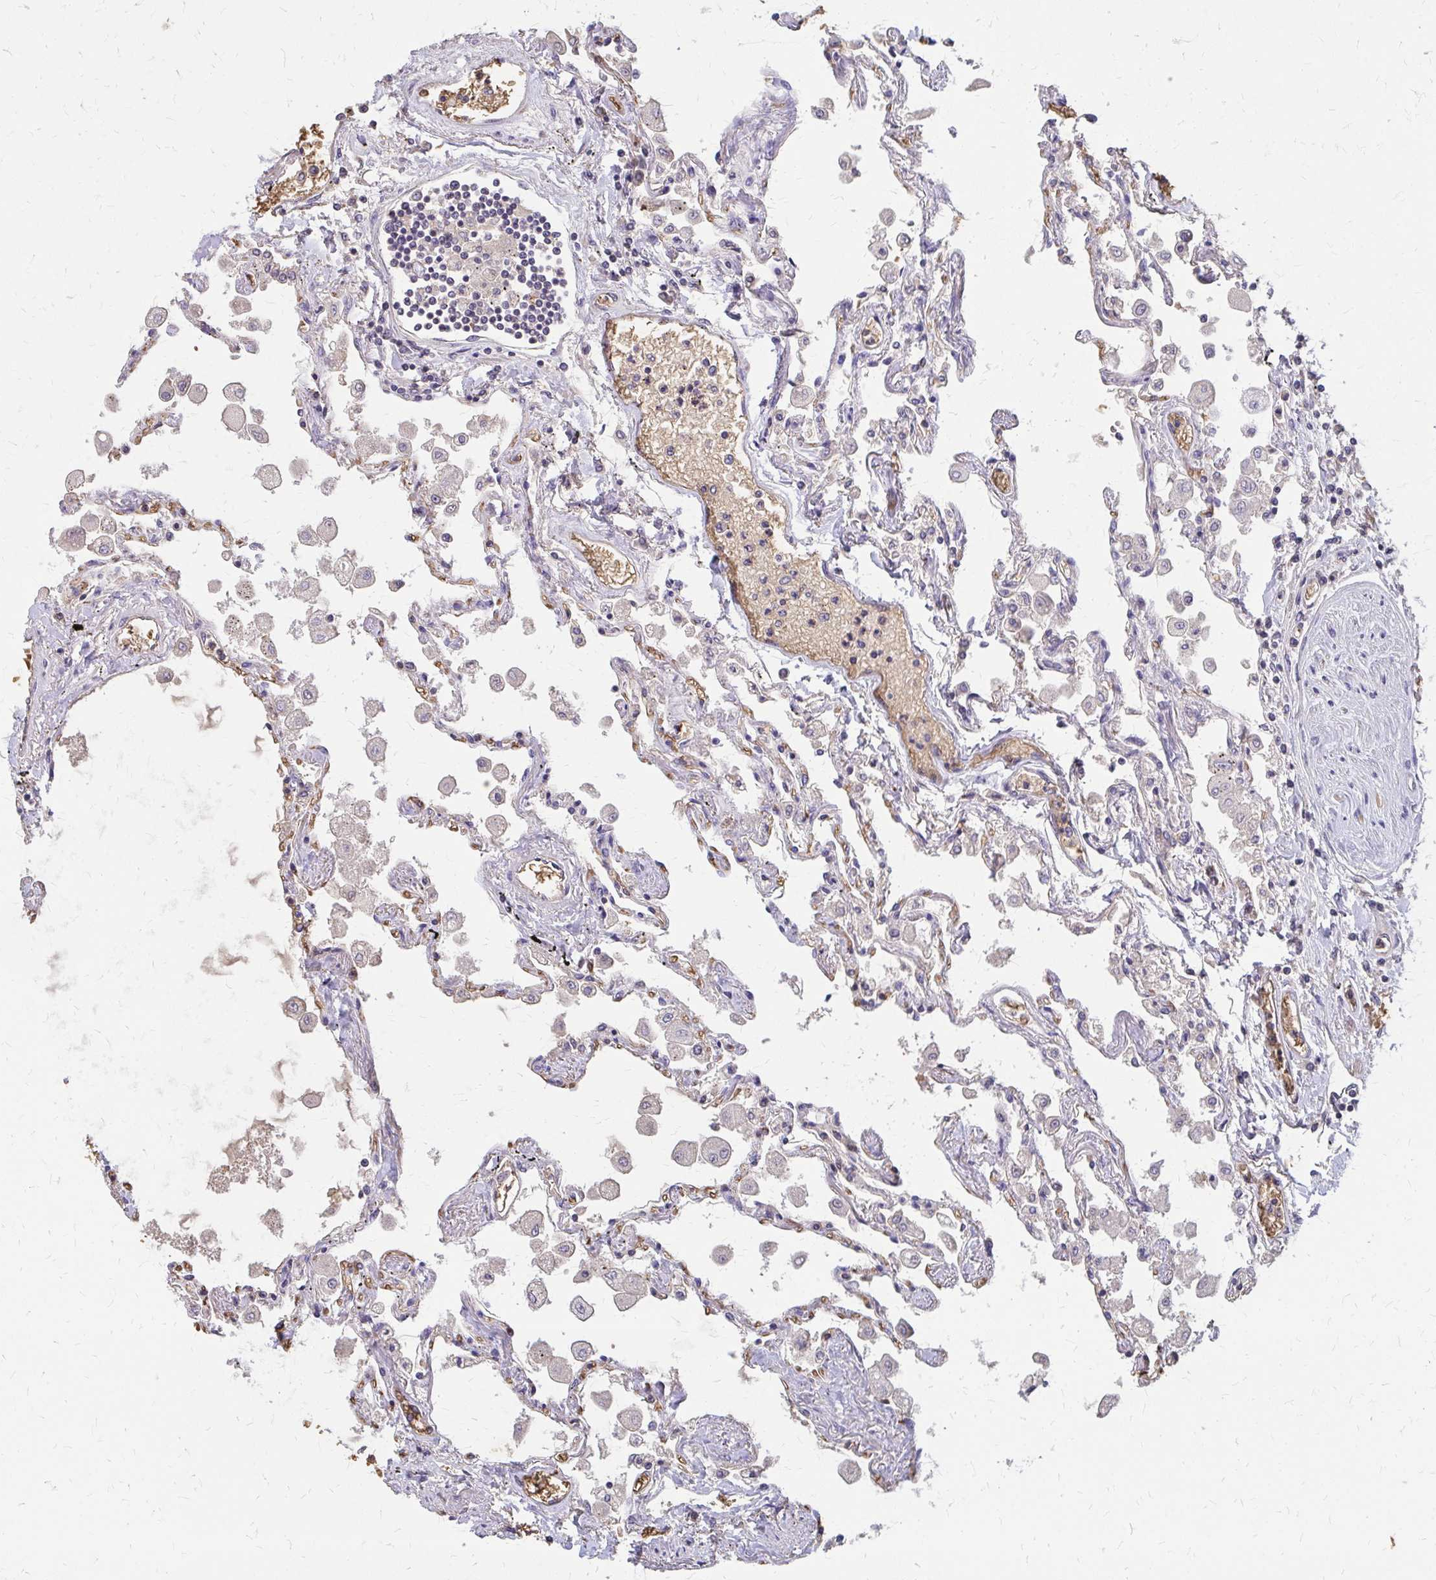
{"staining": {"intensity": "weak", "quantity": "<25%", "location": "cytoplasmic/membranous"}, "tissue": "lung", "cell_type": "Alveolar cells", "image_type": "normal", "snomed": [{"axis": "morphology", "description": "Normal tissue, NOS"}, {"axis": "morphology", "description": "Adenocarcinoma, NOS"}, {"axis": "topography", "description": "Cartilage tissue"}, {"axis": "topography", "description": "Lung"}], "caption": "A high-resolution histopathology image shows IHC staining of benign lung, which reveals no significant positivity in alveolar cells.", "gene": "IFI44L", "patient": {"sex": "female", "age": 67}}